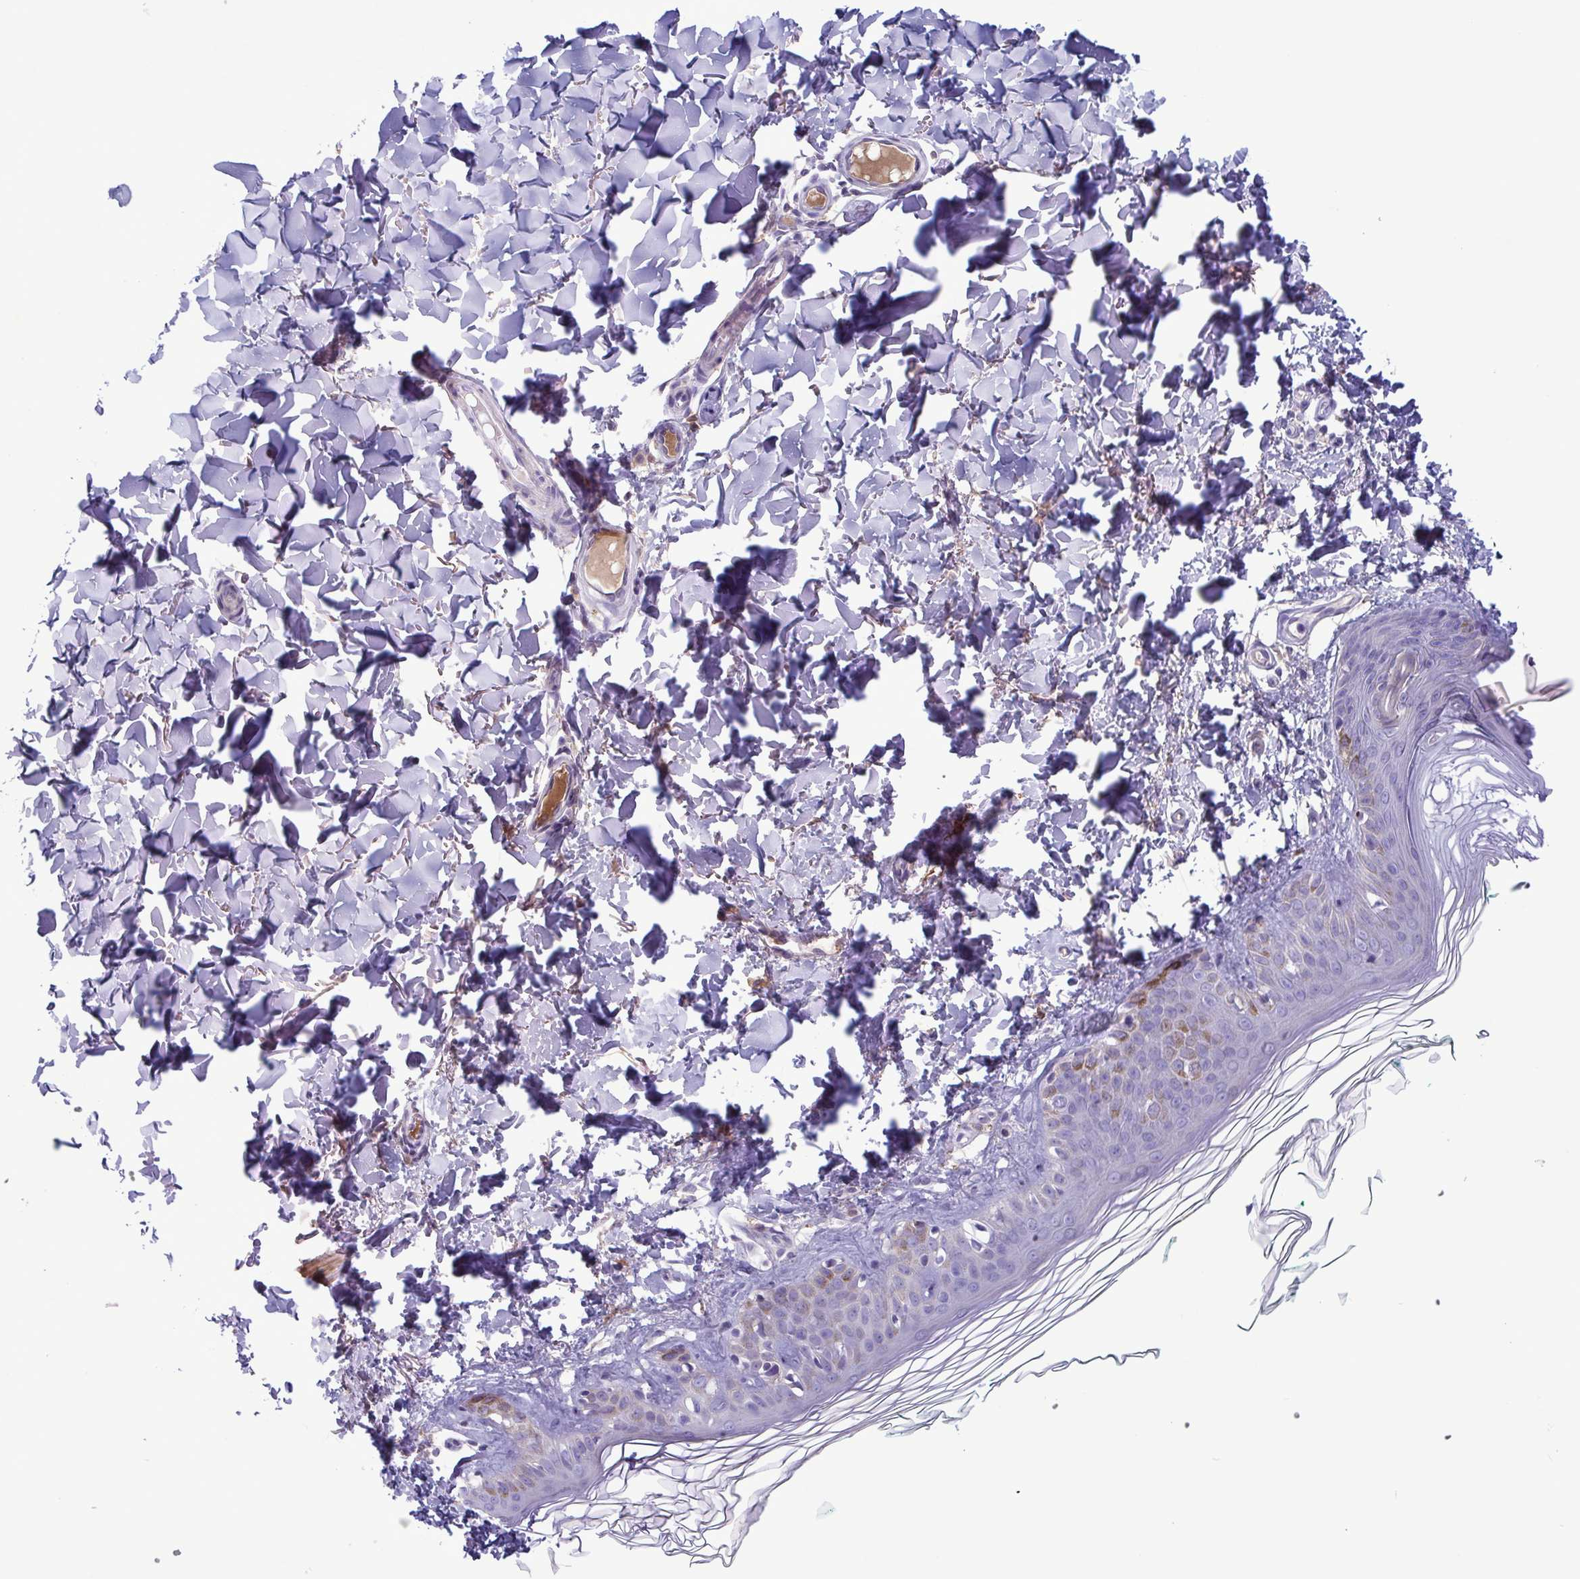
{"staining": {"intensity": "negative", "quantity": "none", "location": "none"}, "tissue": "skin", "cell_type": "Fibroblasts", "image_type": "normal", "snomed": [{"axis": "morphology", "description": "Normal tissue, NOS"}, {"axis": "topography", "description": "Skin"}, {"axis": "topography", "description": "Peripheral nerve tissue"}], "caption": "Image shows no significant protein expression in fibroblasts of normal skin.", "gene": "F13B", "patient": {"sex": "female", "age": 45}}